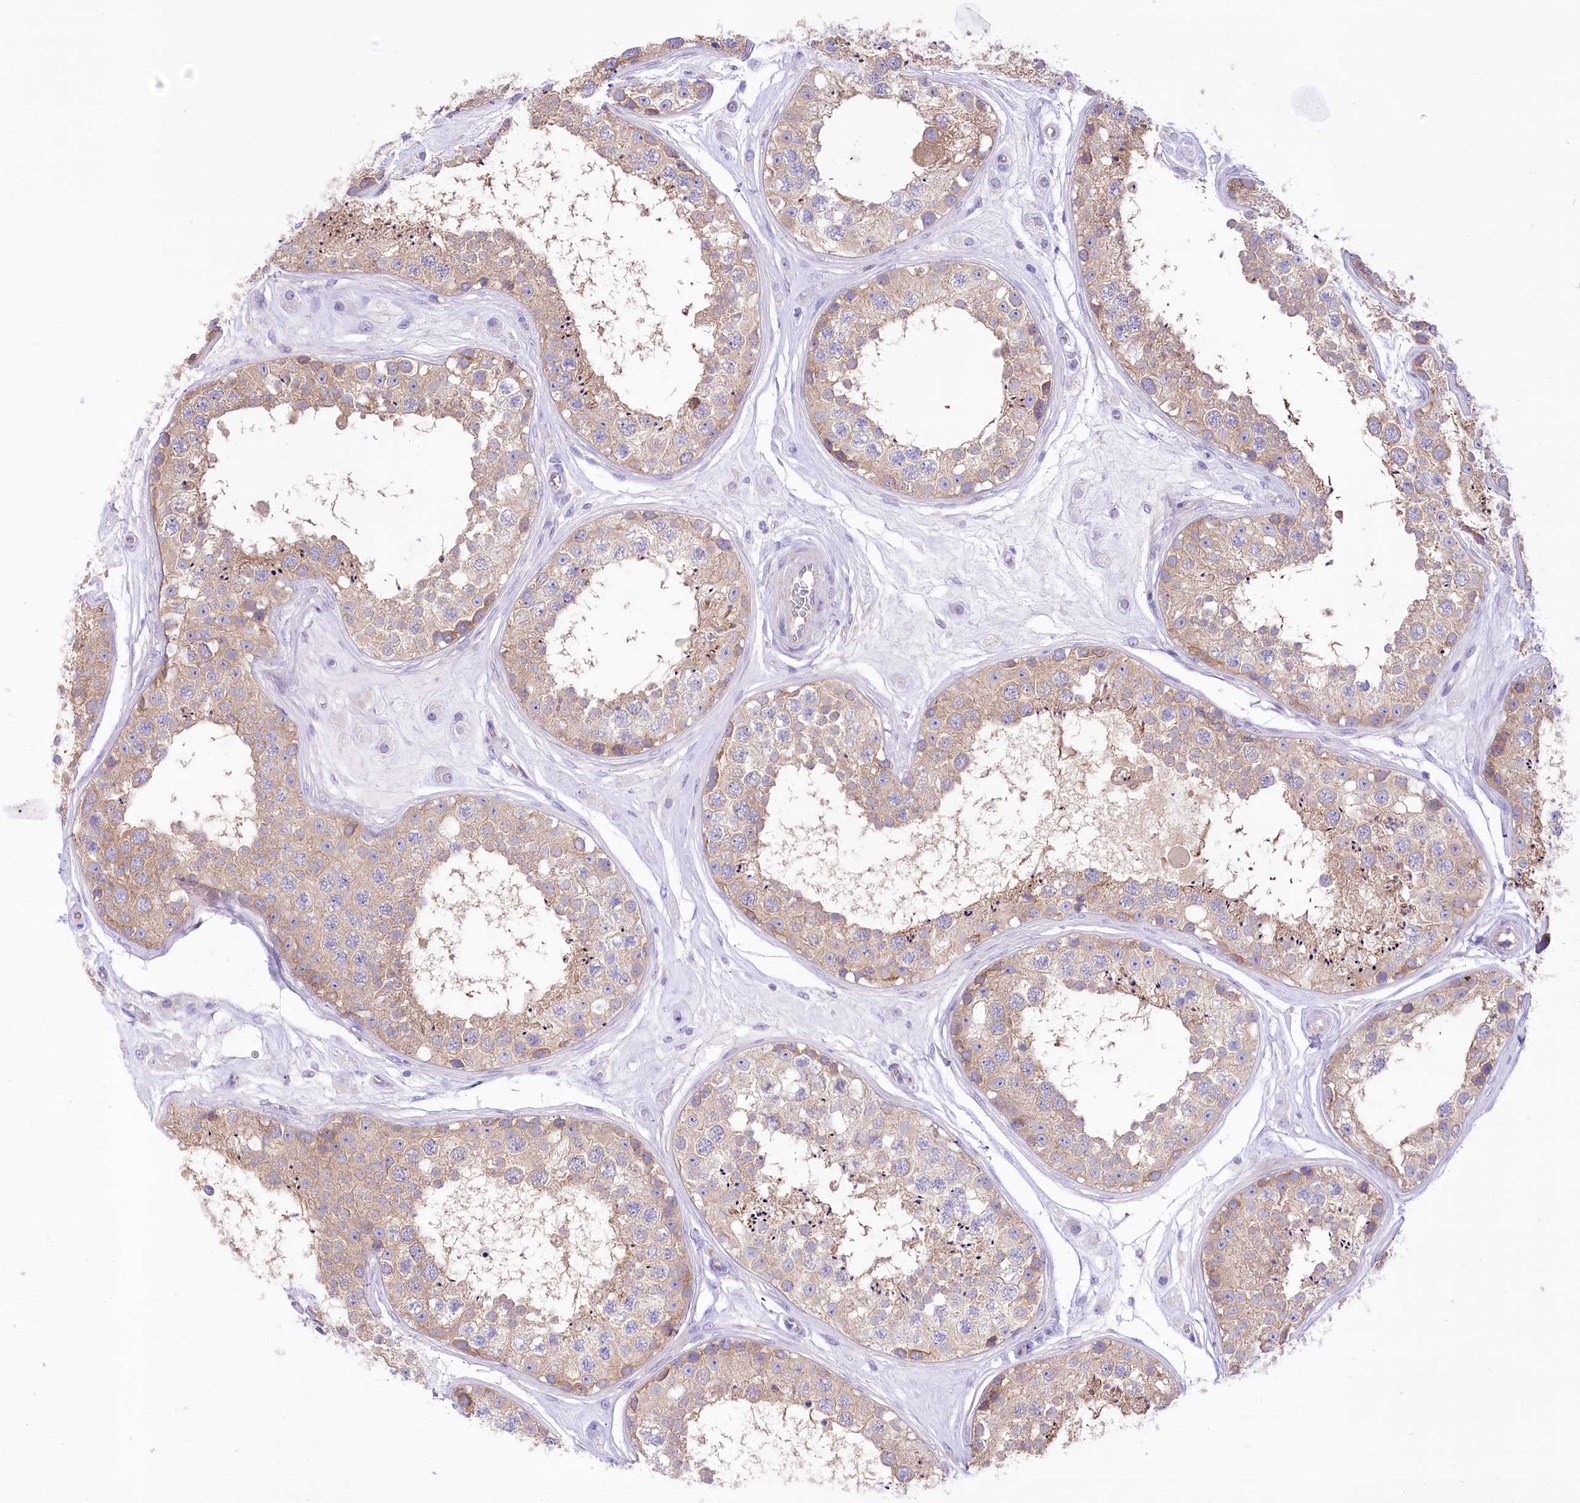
{"staining": {"intensity": "moderate", "quantity": ">75%", "location": "cytoplasmic/membranous"}, "tissue": "testis", "cell_type": "Cells in seminiferous ducts", "image_type": "normal", "snomed": [{"axis": "morphology", "description": "Normal tissue, NOS"}, {"axis": "topography", "description": "Testis"}], "caption": "This image displays IHC staining of unremarkable testis, with medium moderate cytoplasmic/membranous expression in approximately >75% of cells in seminiferous ducts.", "gene": "LRRC34", "patient": {"sex": "male", "age": 25}}